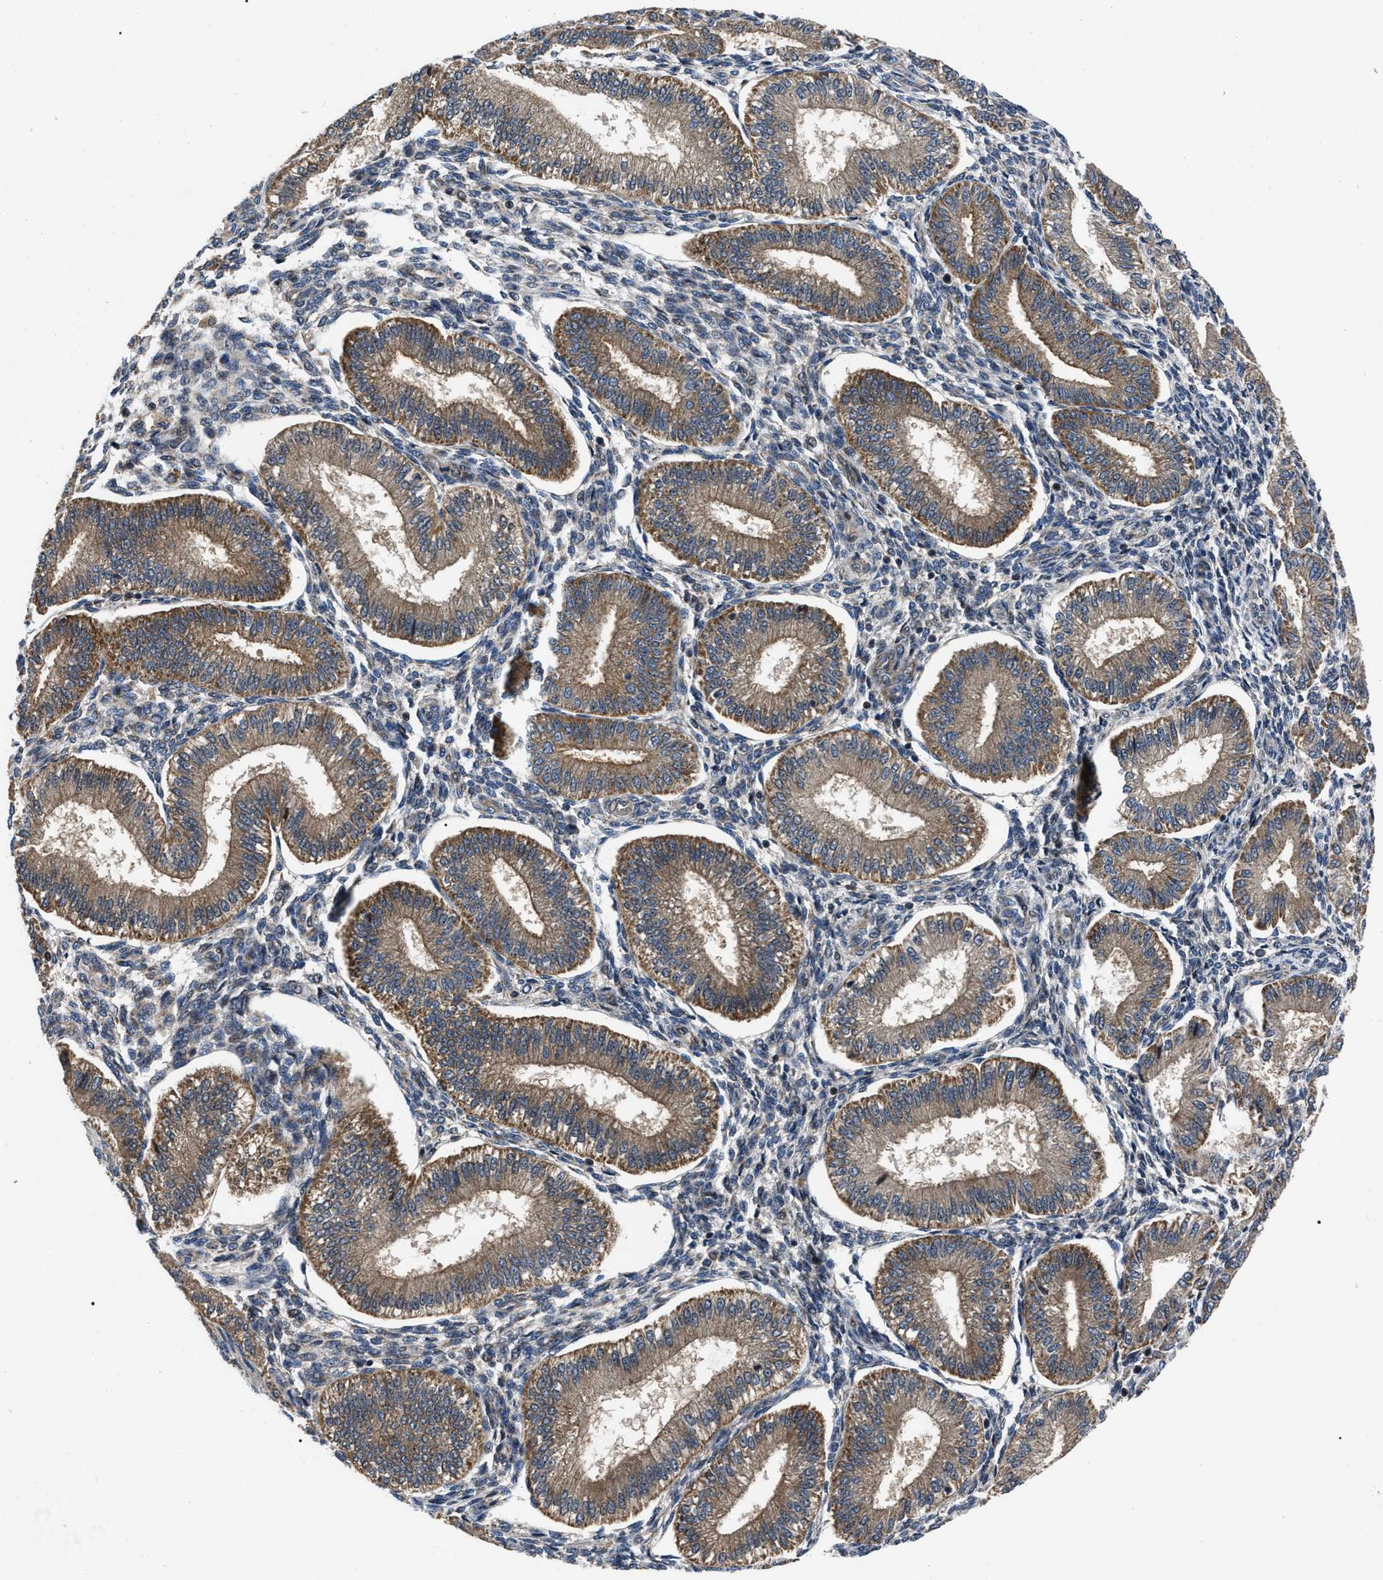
{"staining": {"intensity": "moderate", "quantity": ">75%", "location": "cytoplasmic/membranous"}, "tissue": "endometrium", "cell_type": "Cells in endometrial stroma", "image_type": "normal", "snomed": [{"axis": "morphology", "description": "Normal tissue, NOS"}, {"axis": "topography", "description": "Endometrium"}], "caption": "Unremarkable endometrium demonstrates moderate cytoplasmic/membranous staining in about >75% of cells in endometrial stroma.", "gene": "PPWD1", "patient": {"sex": "female", "age": 39}}